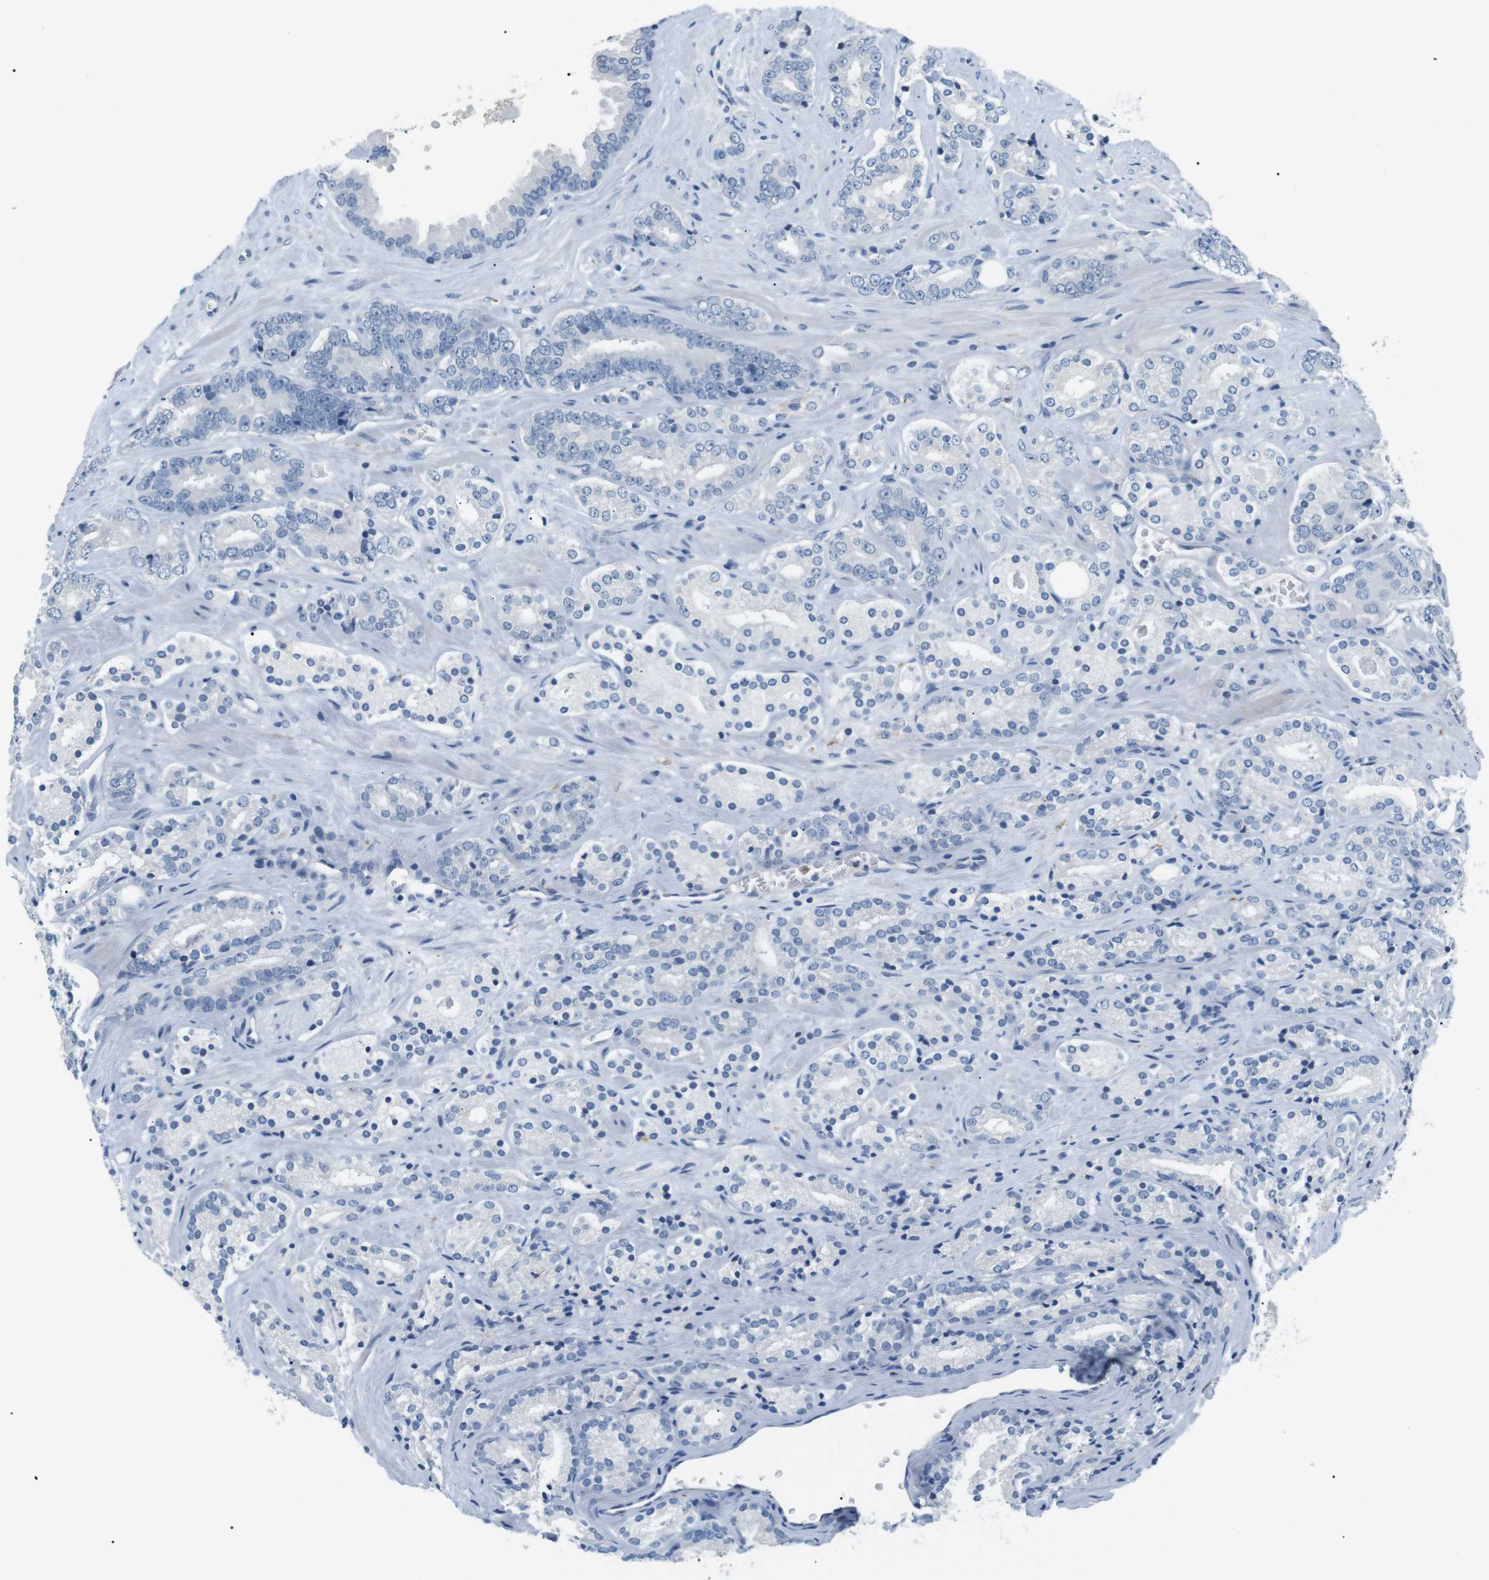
{"staining": {"intensity": "negative", "quantity": "none", "location": "none"}, "tissue": "prostate cancer", "cell_type": "Tumor cells", "image_type": "cancer", "snomed": [{"axis": "morphology", "description": "Adenocarcinoma, High grade"}, {"axis": "topography", "description": "Prostate"}], "caption": "This is an IHC histopathology image of human prostate adenocarcinoma (high-grade). There is no expression in tumor cells.", "gene": "FCGRT", "patient": {"sex": "male", "age": 71}}